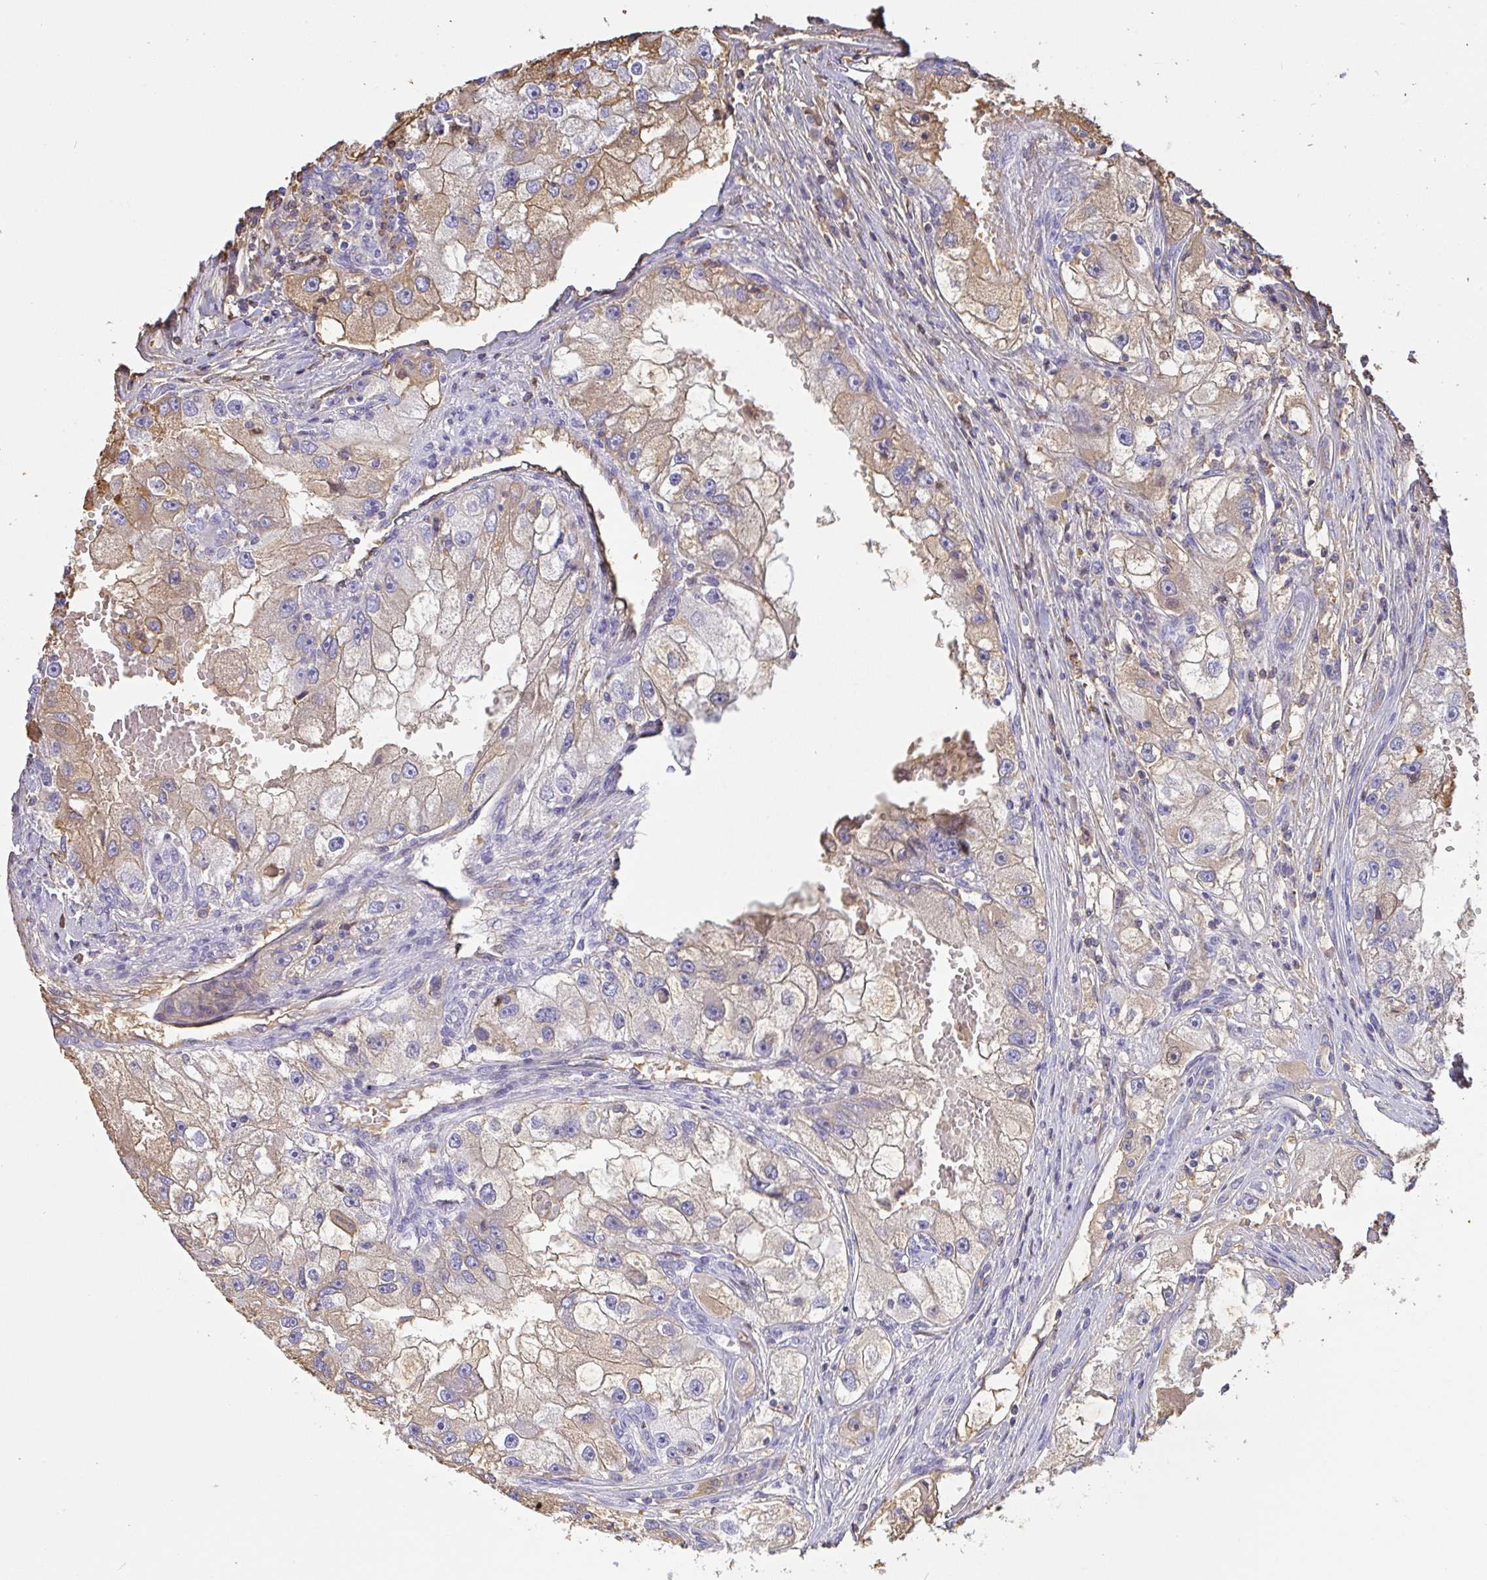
{"staining": {"intensity": "weak", "quantity": "25%-75%", "location": "cytoplasmic/membranous"}, "tissue": "renal cancer", "cell_type": "Tumor cells", "image_type": "cancer", "snomed": [{"axis": "morphology", "description": "Adenocarcinoma, NOS"}, {"axis": "topography", "description": "Kidney"}], "caption": "A micrograph of human renal cancer (adenocarcinoma) stained for a protein shows weak cytoplasmic/membranous brown staining in tumor cells.", "gene": "SMYD5", "patient": {"sex": "male", "age": 63}}